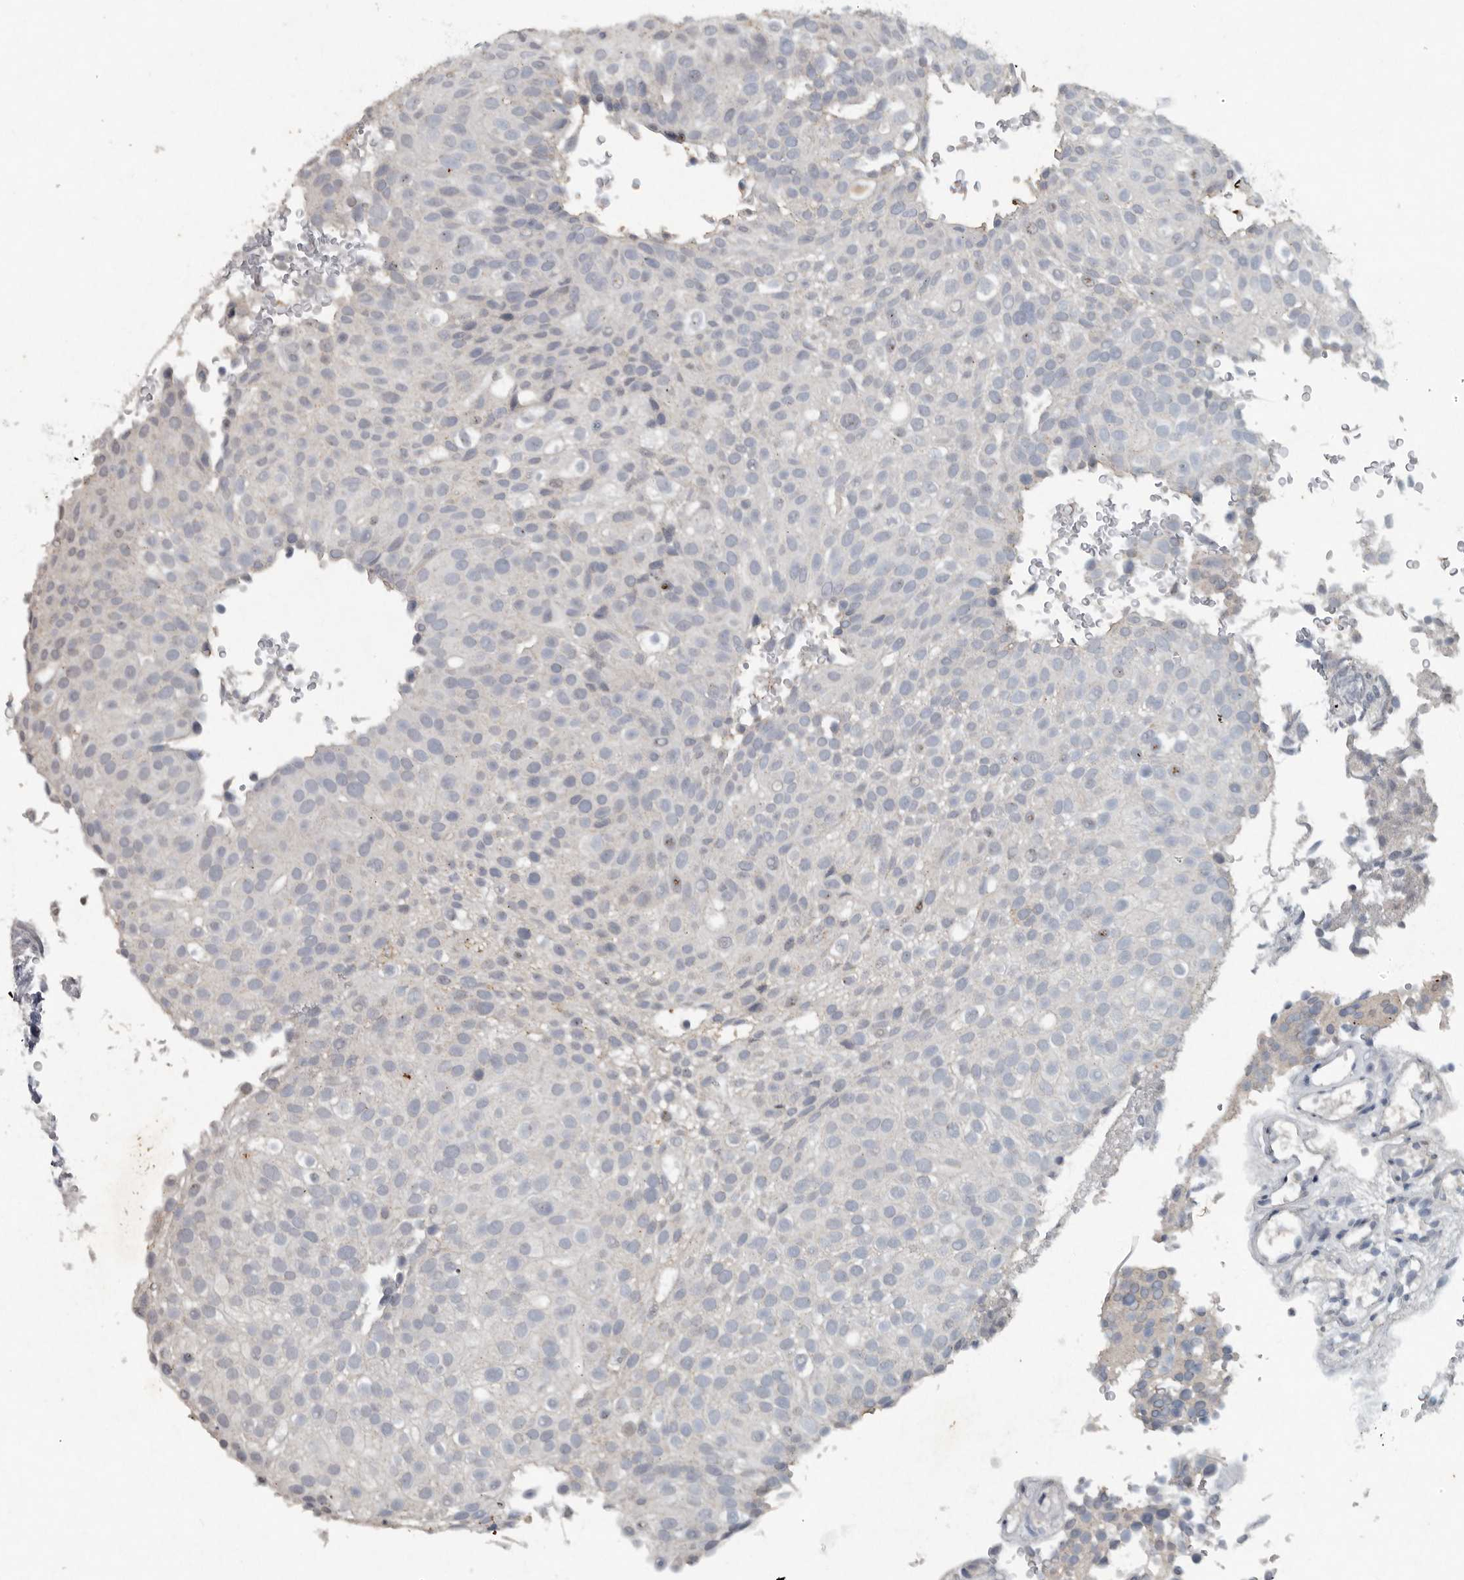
{"staining": {"intensity": "negative", "quantity": "none", "location": "none"}, "tissue": "urothelial cancer", "cell_type": "Tumor cells", "image_type": "cancer", "snomed": [{"axis": "morphology", "description": "Urothelial carcinoma, Low grade"}, {"axis": "topography", "description": "Urinary bladder"}], "caption": "Immunohistochemical staining of low-grade urothelial carcinoma reveals no significant positivity in tumor cells.", "gene": "IL20", "patient": {"sex": "male", "age": 78}}